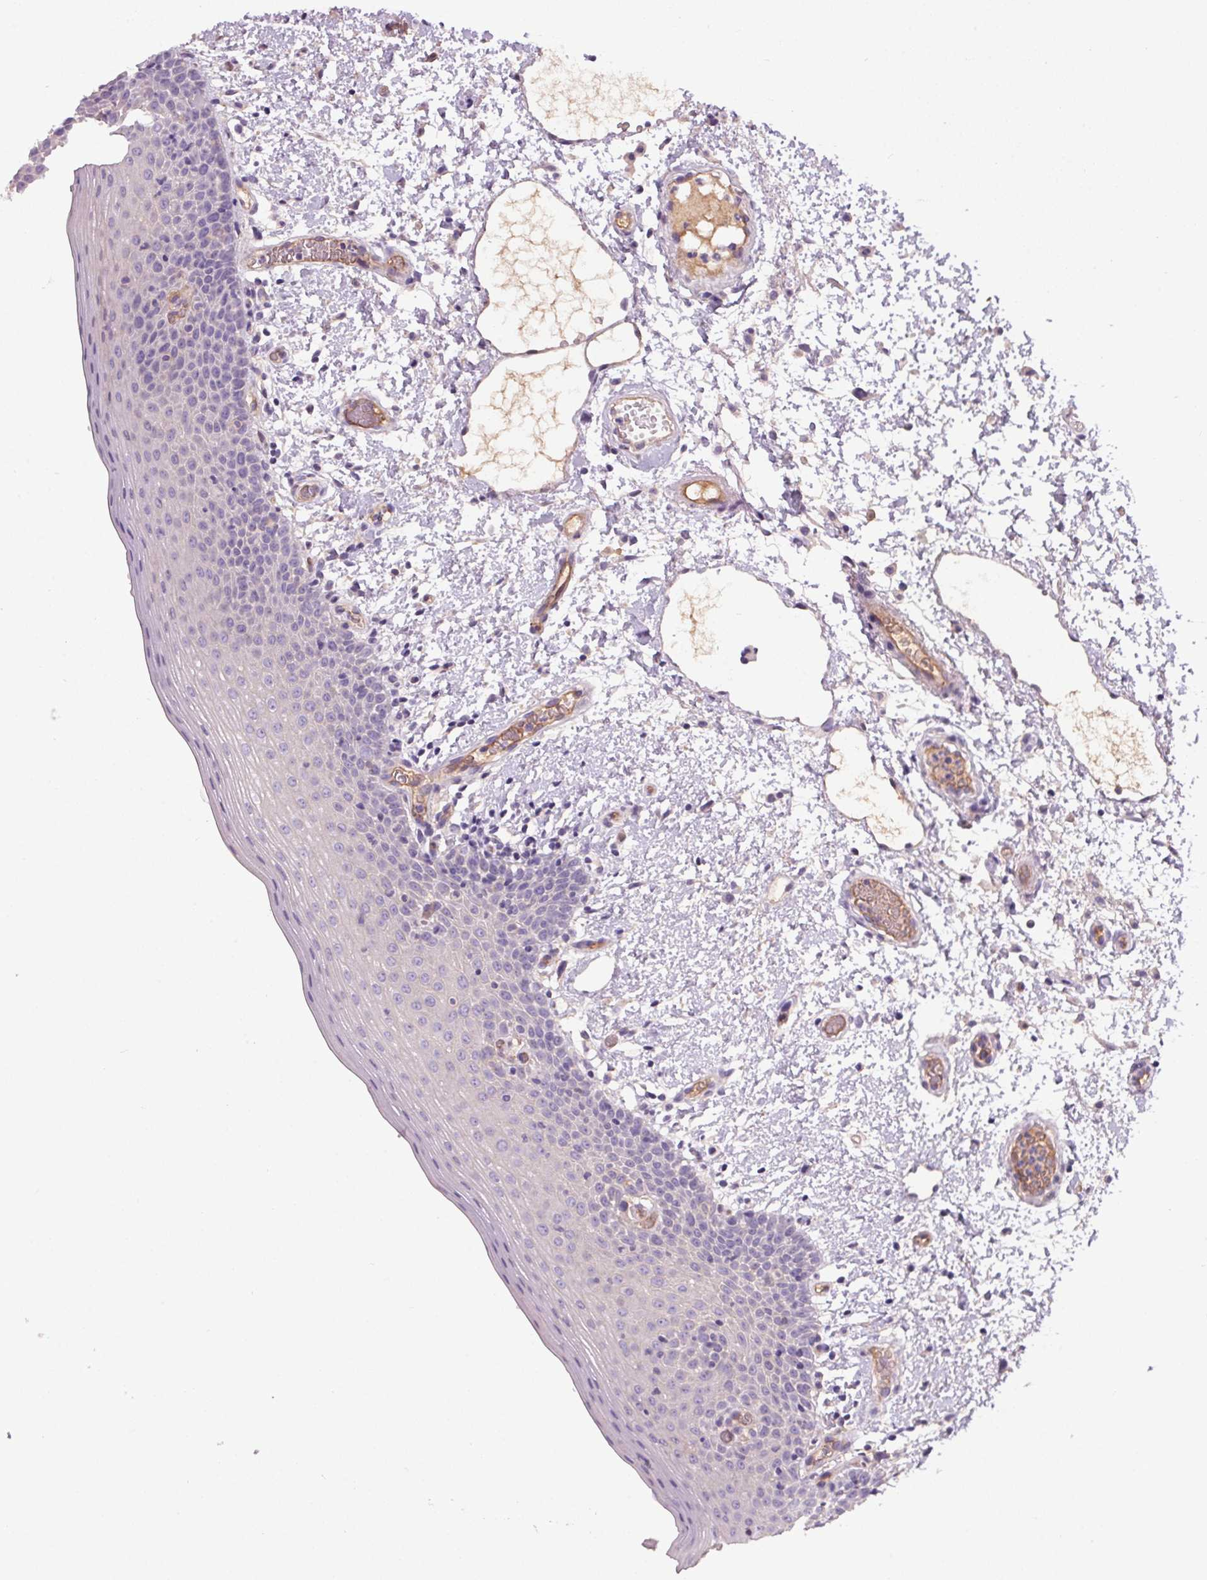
{"staining": {"intensity": "negative", "quantity": "none", "location": "none"}, "tissue": "oral mucosa", "cell_type": "Squamous epithelial cells", "image_type": "normal", "snomed": [{"axis": "morphology", "description": "Normal tissue, NOS"}, {"axis": "topography", "description": "Oral tissue"}, {"axis": "topography", "description": "Head-Neck"}], "caption": "The histopathology image exhibits no significant staining in squamous epithelial cells of oral mucosa.", "gene": "APOC4", "patient": {"sex": "female", "age": 55}}